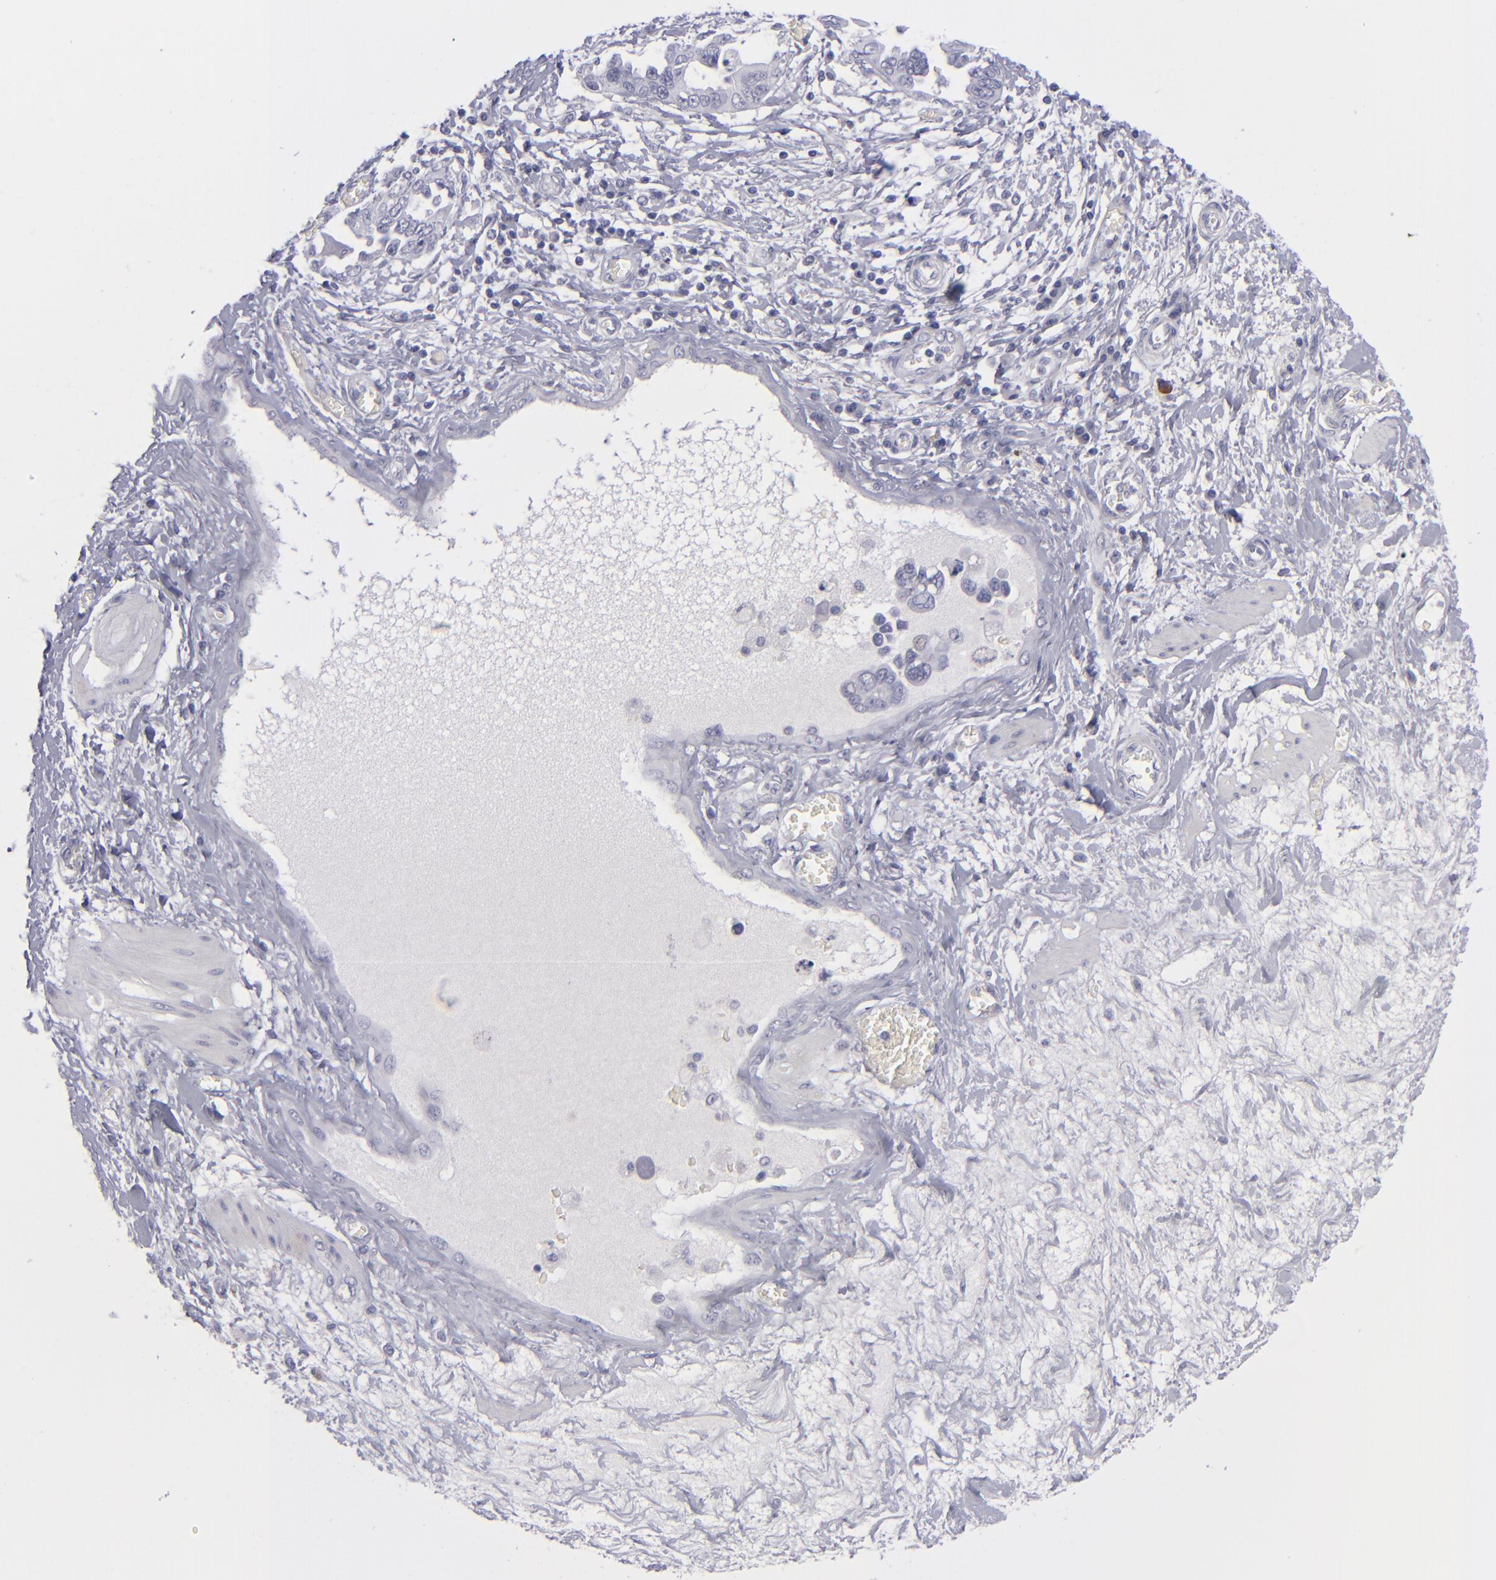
{"staining": {"intensity": "negative", "quantity": "none", "location": "none"}, "tissue": "ovarian cancer", "cell_type": "Tumor cells", "image_type": "cancer", "snomed": [{"axis": "morphology", "description": "Cystadenocarcinoma, serous, NOS"}, {"axis": "topography", "description": "Ovary"}], "caption": "DAB (3,3'-diaminobenzidine) immunohistochemical staining of ovarian cancer demonstrates no significant staining in tumor cells.", "gene": "ITGB4", "patient": {"sex": "female", "age": 63}}